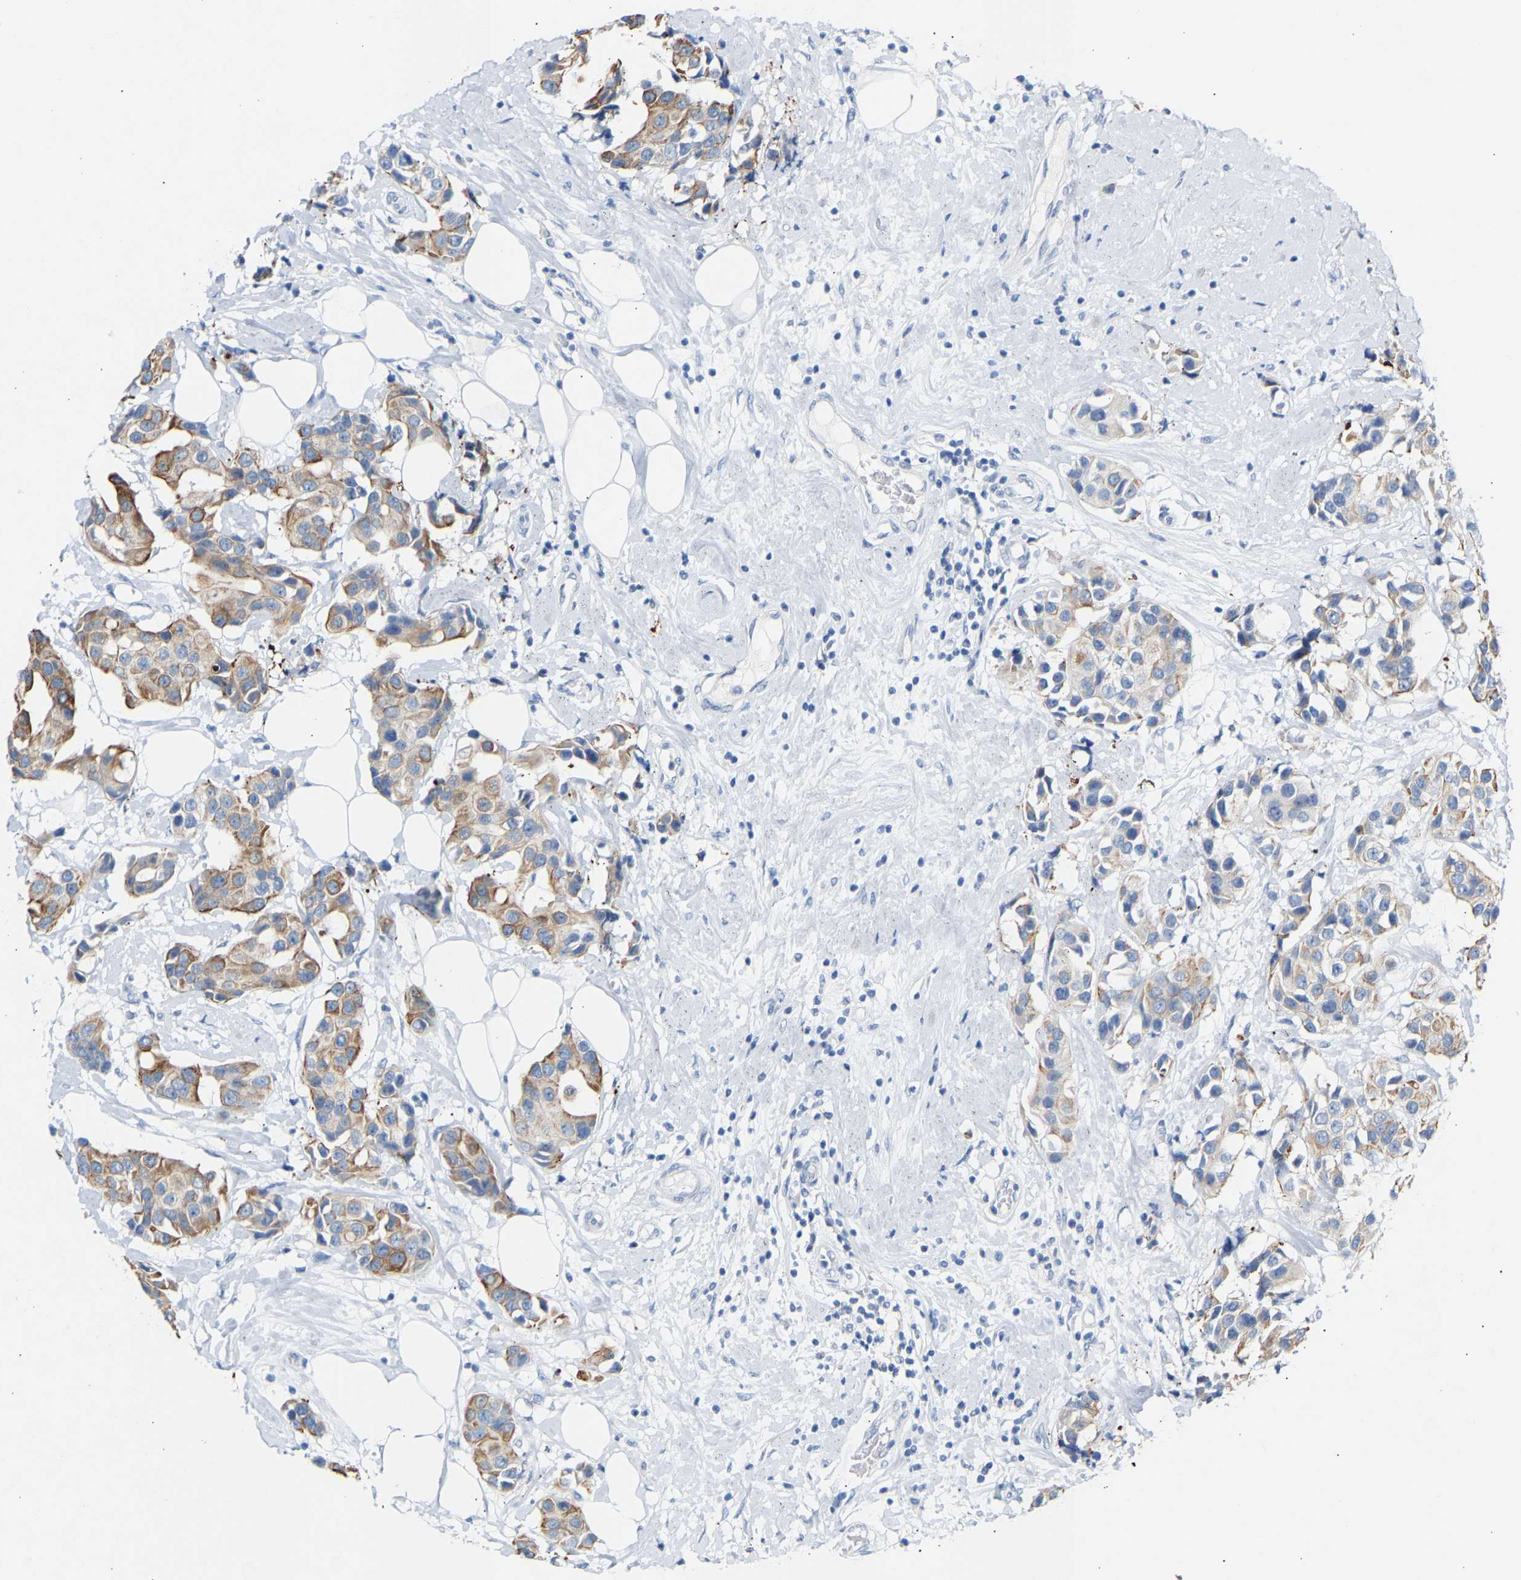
{"staining": {"intensity": "moderate", "quantity": "25%-75%", "location": "cytoplasmic/membranous"}, "tissue": "breast cancer", "cell_type": "Tumor cells", "image_type": "cancer", "snomed": [{"axis": "morphology", "description": "Normal tissue, NOS"}, {"axis": "morphology", "description": "Duct carcinoma"}, {"axis": "topography", "description": "Breast"}], "caption": "Immunohistochemistry (IHC) of human breast cancer (invasive ductal carcinoma) exhibits medium levels of moderate cytoplasmic/membranous expression in about 25%-75% of tumor cells.", "gene": "PEX1", "patient": {"sex": "female", "age": 39}}